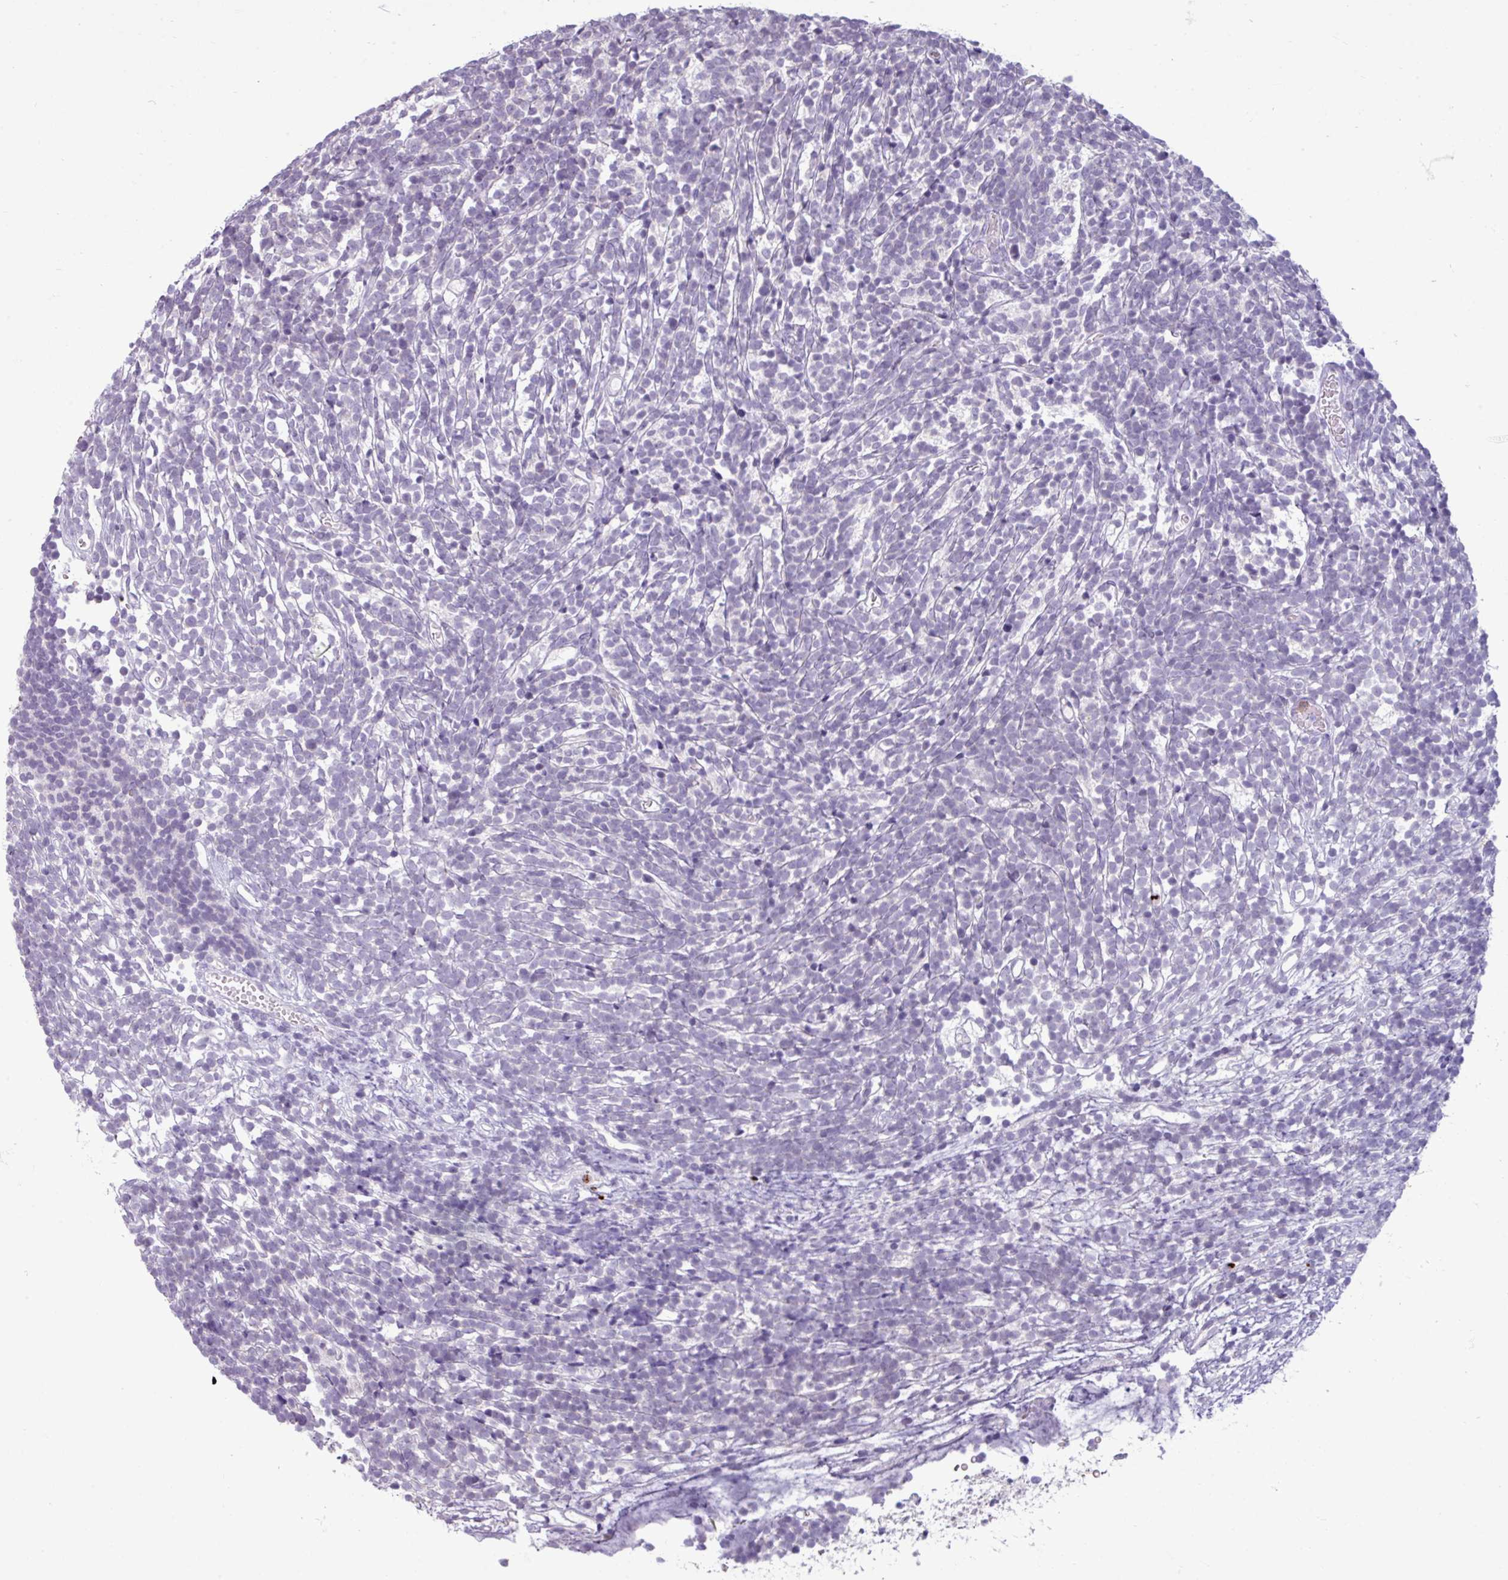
{"staining": {"intensity": "negative", "quantity": "none", "location": "none"}, "tissue": "glioma", "cell_type": "Tumor cells", "image_type": "cancer", "snomed": [{"axis": "morphology", "description": "Glioma, malignant, Low grade"}, {"axis": "topography", "description": "Brain"}], "caption": "The immunohistochemistry (IHC) image has no significant positivity in tumor cells of glioma tissue.", "gene": "TRIM39", "patient": {"sex": "female", "age": 1}}